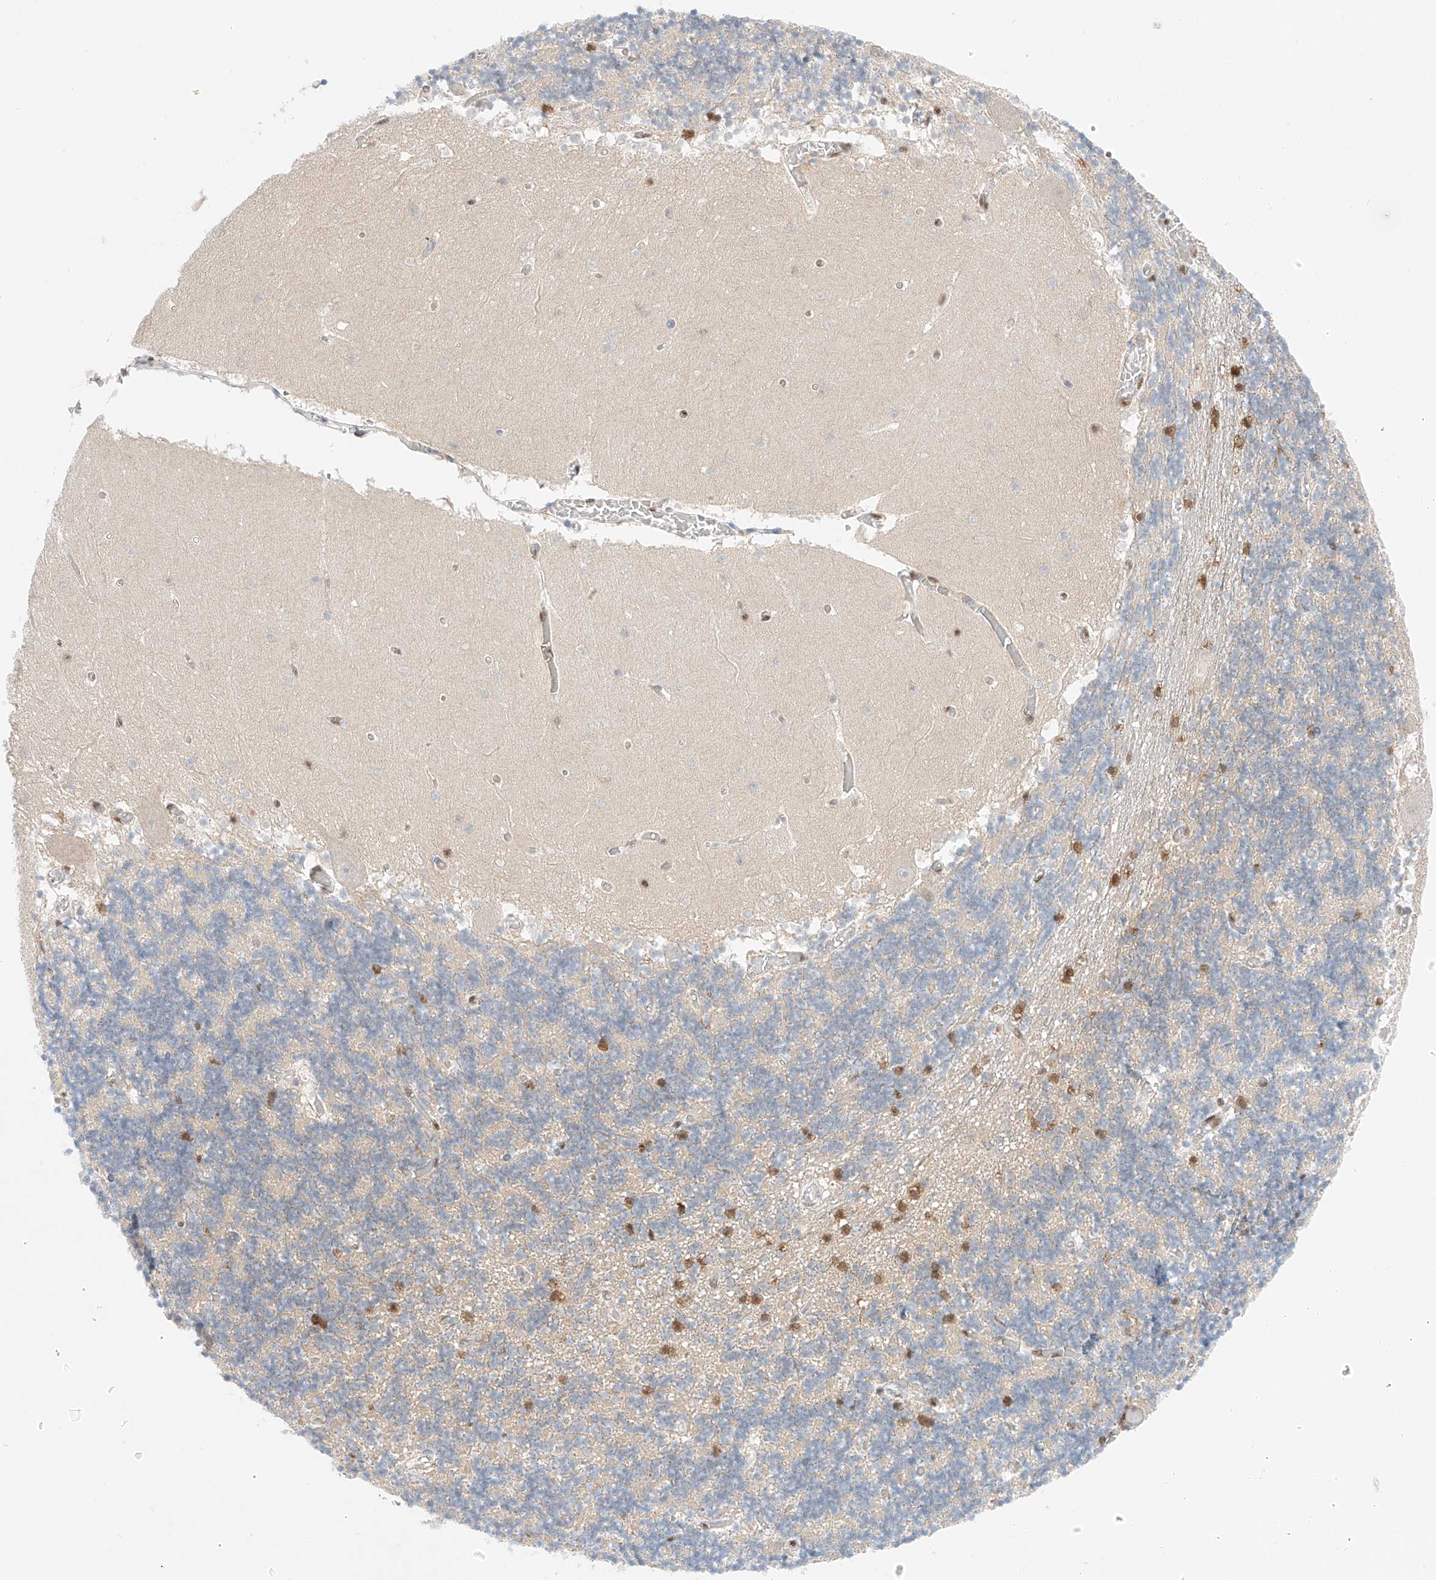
{"staining": {"intensity": "moderate", "quantity": "<25%", "location": "nuclear"}, "tissue": "cerebellum", "cell_type": "Cells in granular layer", "image_type": "normal", "snomed": [{"axis": "morphology", "description": "Normal tissue, NOS"}, {"axis": "topography", "description": "Cerebellum"}], "caption": "IHC staining of benign cerebellum, which displays low levels of moderate nuclear staining in about <25% of cells in granular layer indicating moderate nuclear protein staining. The staining was performed using DAB (3,3'-diaminobenzidine) (brown) for protein detection and nuclei were counterstained in hematoxylin (blue).", "gene": "APIP", "patient": {"sex": "female", "age": 28}}